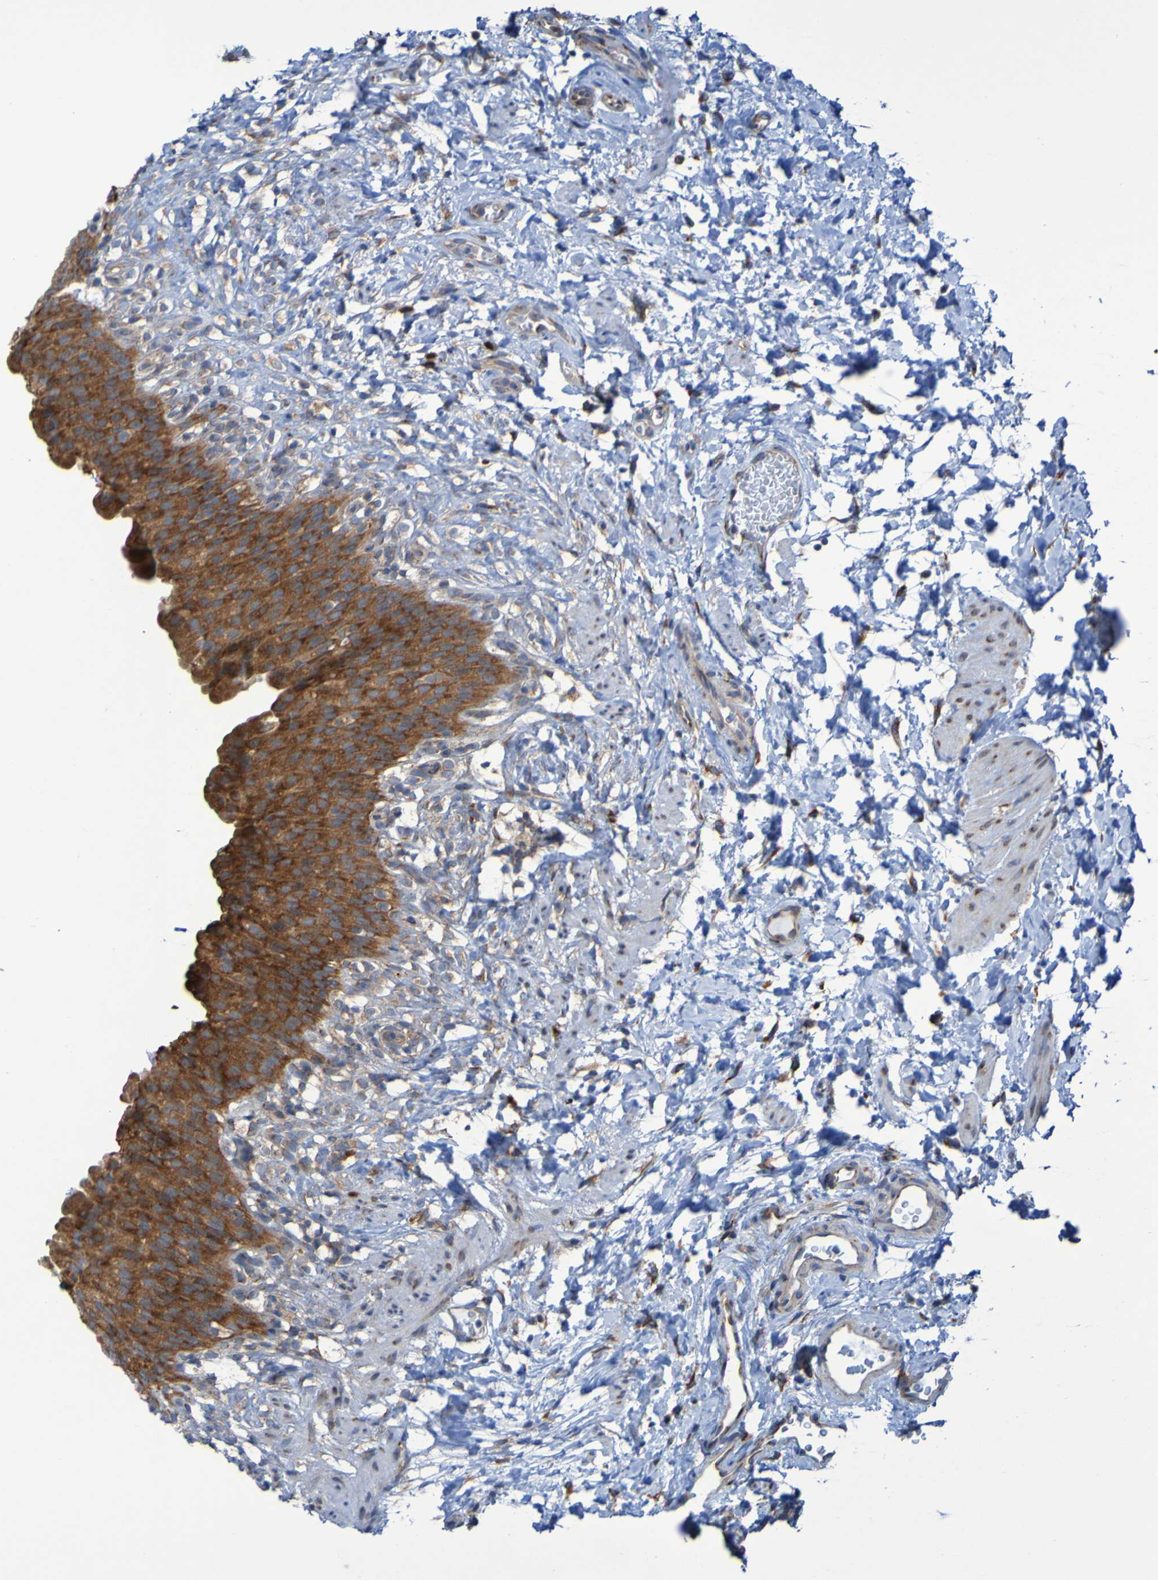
{"staining": {"intensity": "moderate", "quantity": ">75%", "location": "cytoplasmic/membranous"}, "tissue": "urinary bladder", "cell_type": "Urothelial cells", "image_type": "normal", "snomed": [{"axis": "morphology", "description": "Normal tissue, NOS"}, {"axis": "topography", "description": "Urinary bladder"}], "caption": "Urothelial cells show medium levels of moderate cytoplasmic/membranous expression in approximately >75% of cells in benign human urinary bladder. (Stains: DAB in brown, nuclei in blue, Microscopy: brightfield microscopy at high magnification).", "gene": "FKBP3", "patient": {"sex": "female", "age": 79}}